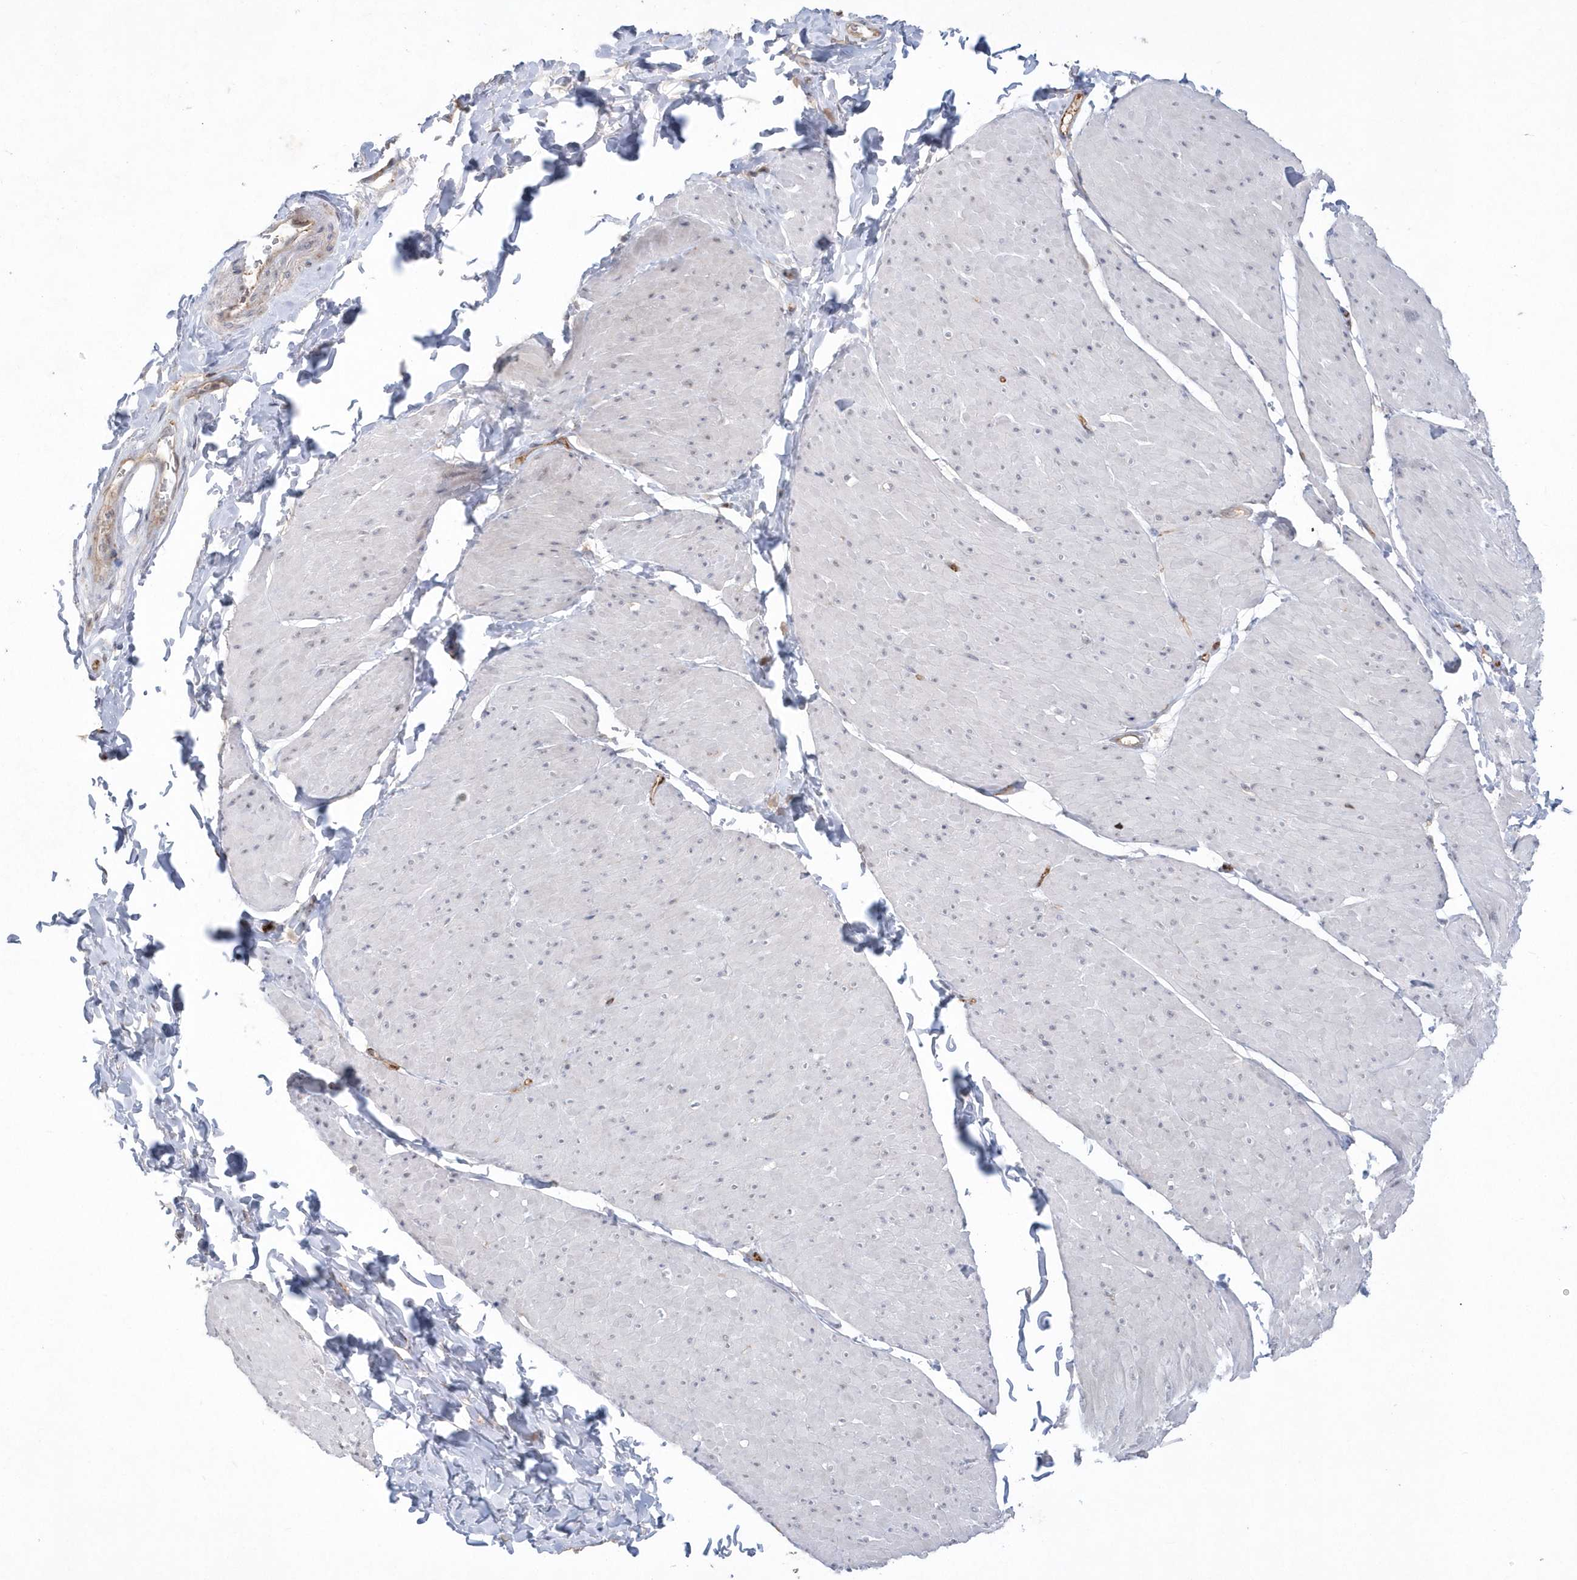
{"staining": {"intensity": "moderate", "quantity": "25%-75%", "location": "cytoplasmic/membranous"}, "tissue": "smooth muscle", "cell_type": "Smooth muscle cells", "image_type": "normal", "snomed": [{"axis": "morphology", "description": "Urothelial carcinoma, High grade"}, {"axis": "topography", "description": "Urinary bladder"}], "caption": "Protein expression analysis of normal smooth muscle exhibits moderate cytoplasmic/membranous positivity in approximately 25%-75% of smooth muscle cells.", "gene": "CRIP3", "patient": {"sex": "male", "age": 46}}